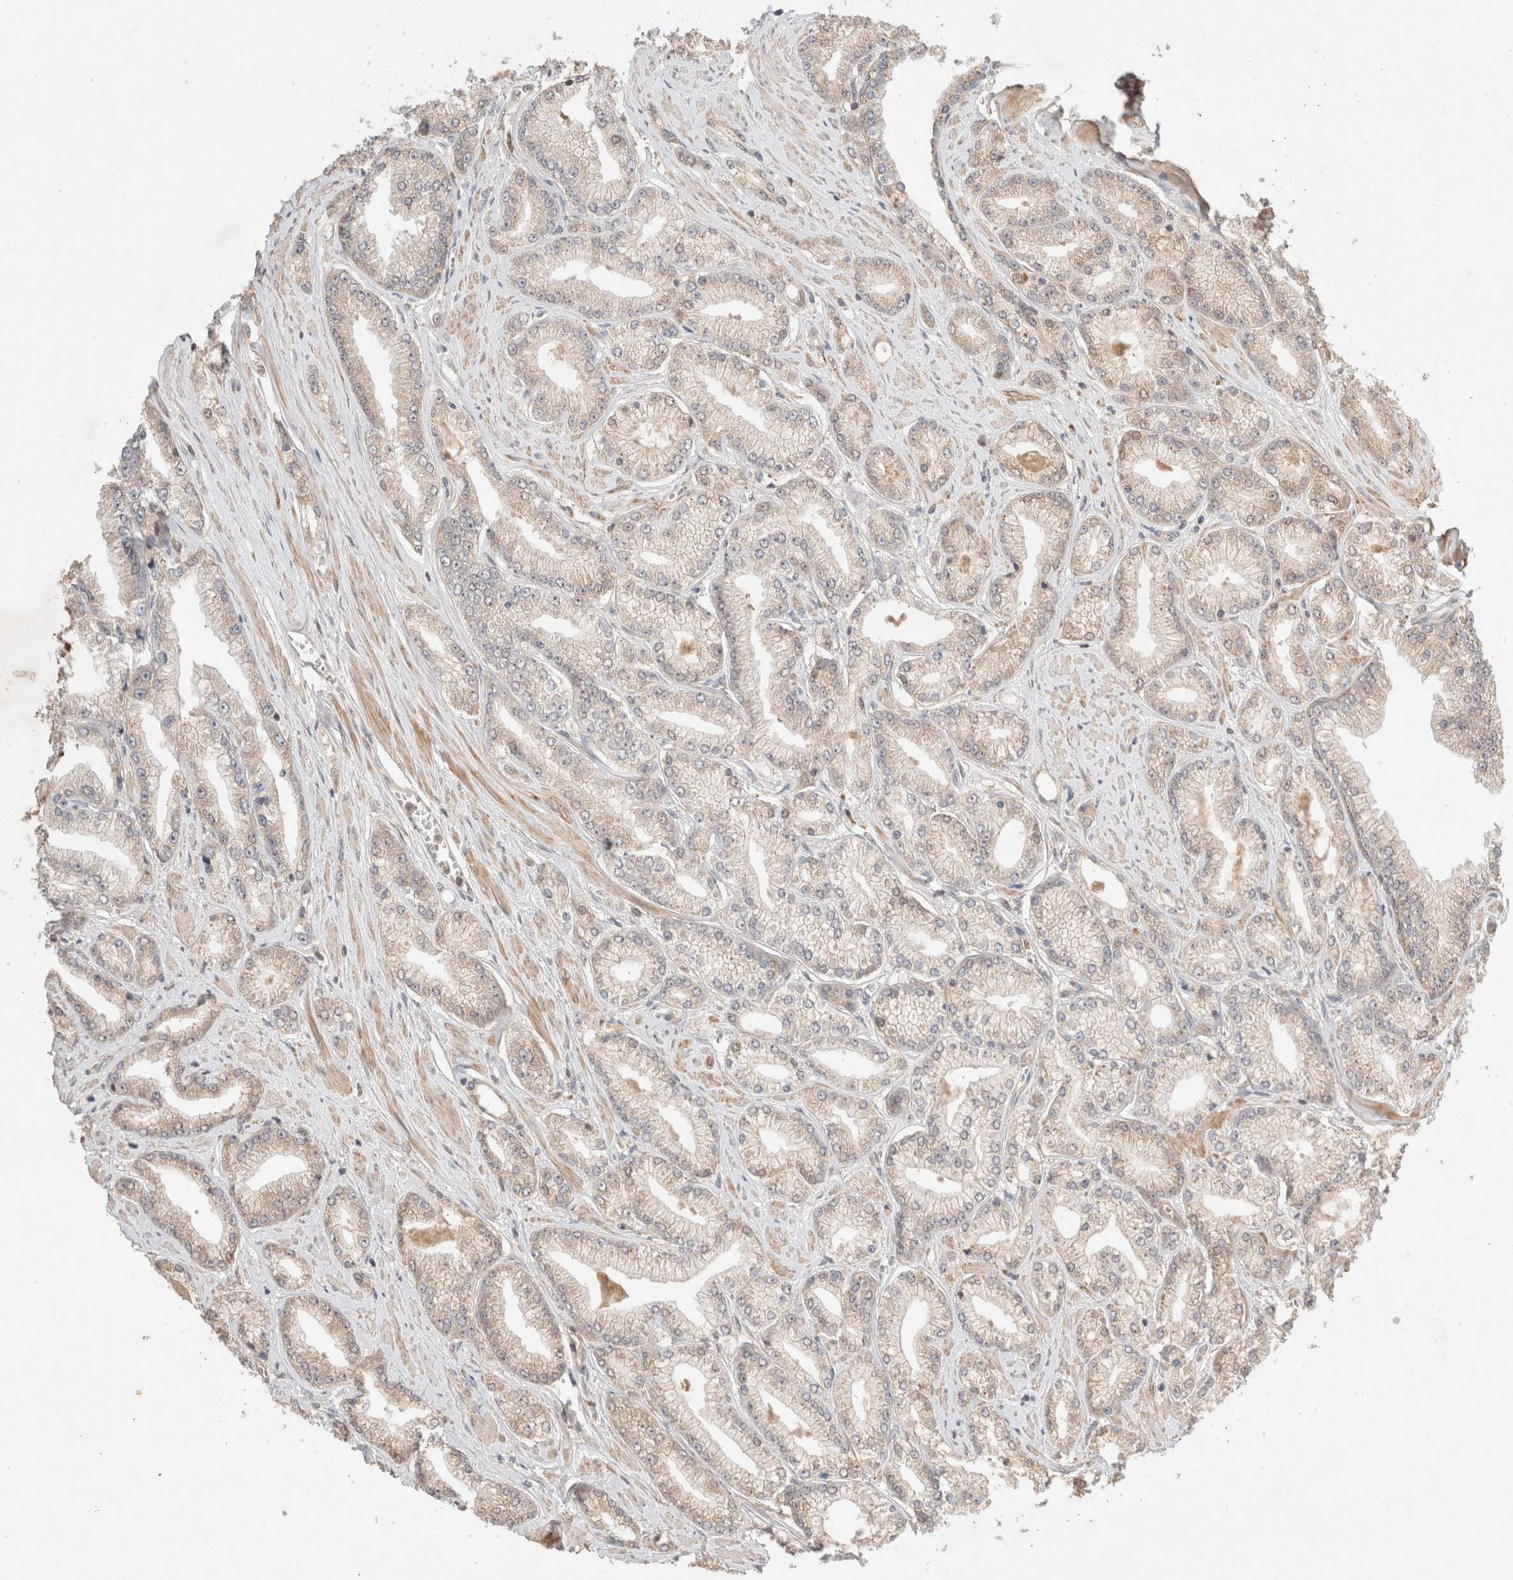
{"staining": {"intensity": "weak", "quantity": "<25%", "location": "cytoplasmic/membranous"}, "tissue": "prostate cancer", "cell_type": "Tumor cells", "image_type": "cancer", "snomed": [{"axis": "morphology", "description": "Adenocarcinoma, Low grade"}, {"axis": "topography", "description": "Prostate"}], "caption": "Tumor cells show no significant staining in prostate cancer.", "gene": "CARNMT1", "patient": {"sex": "male", "age": 62}}